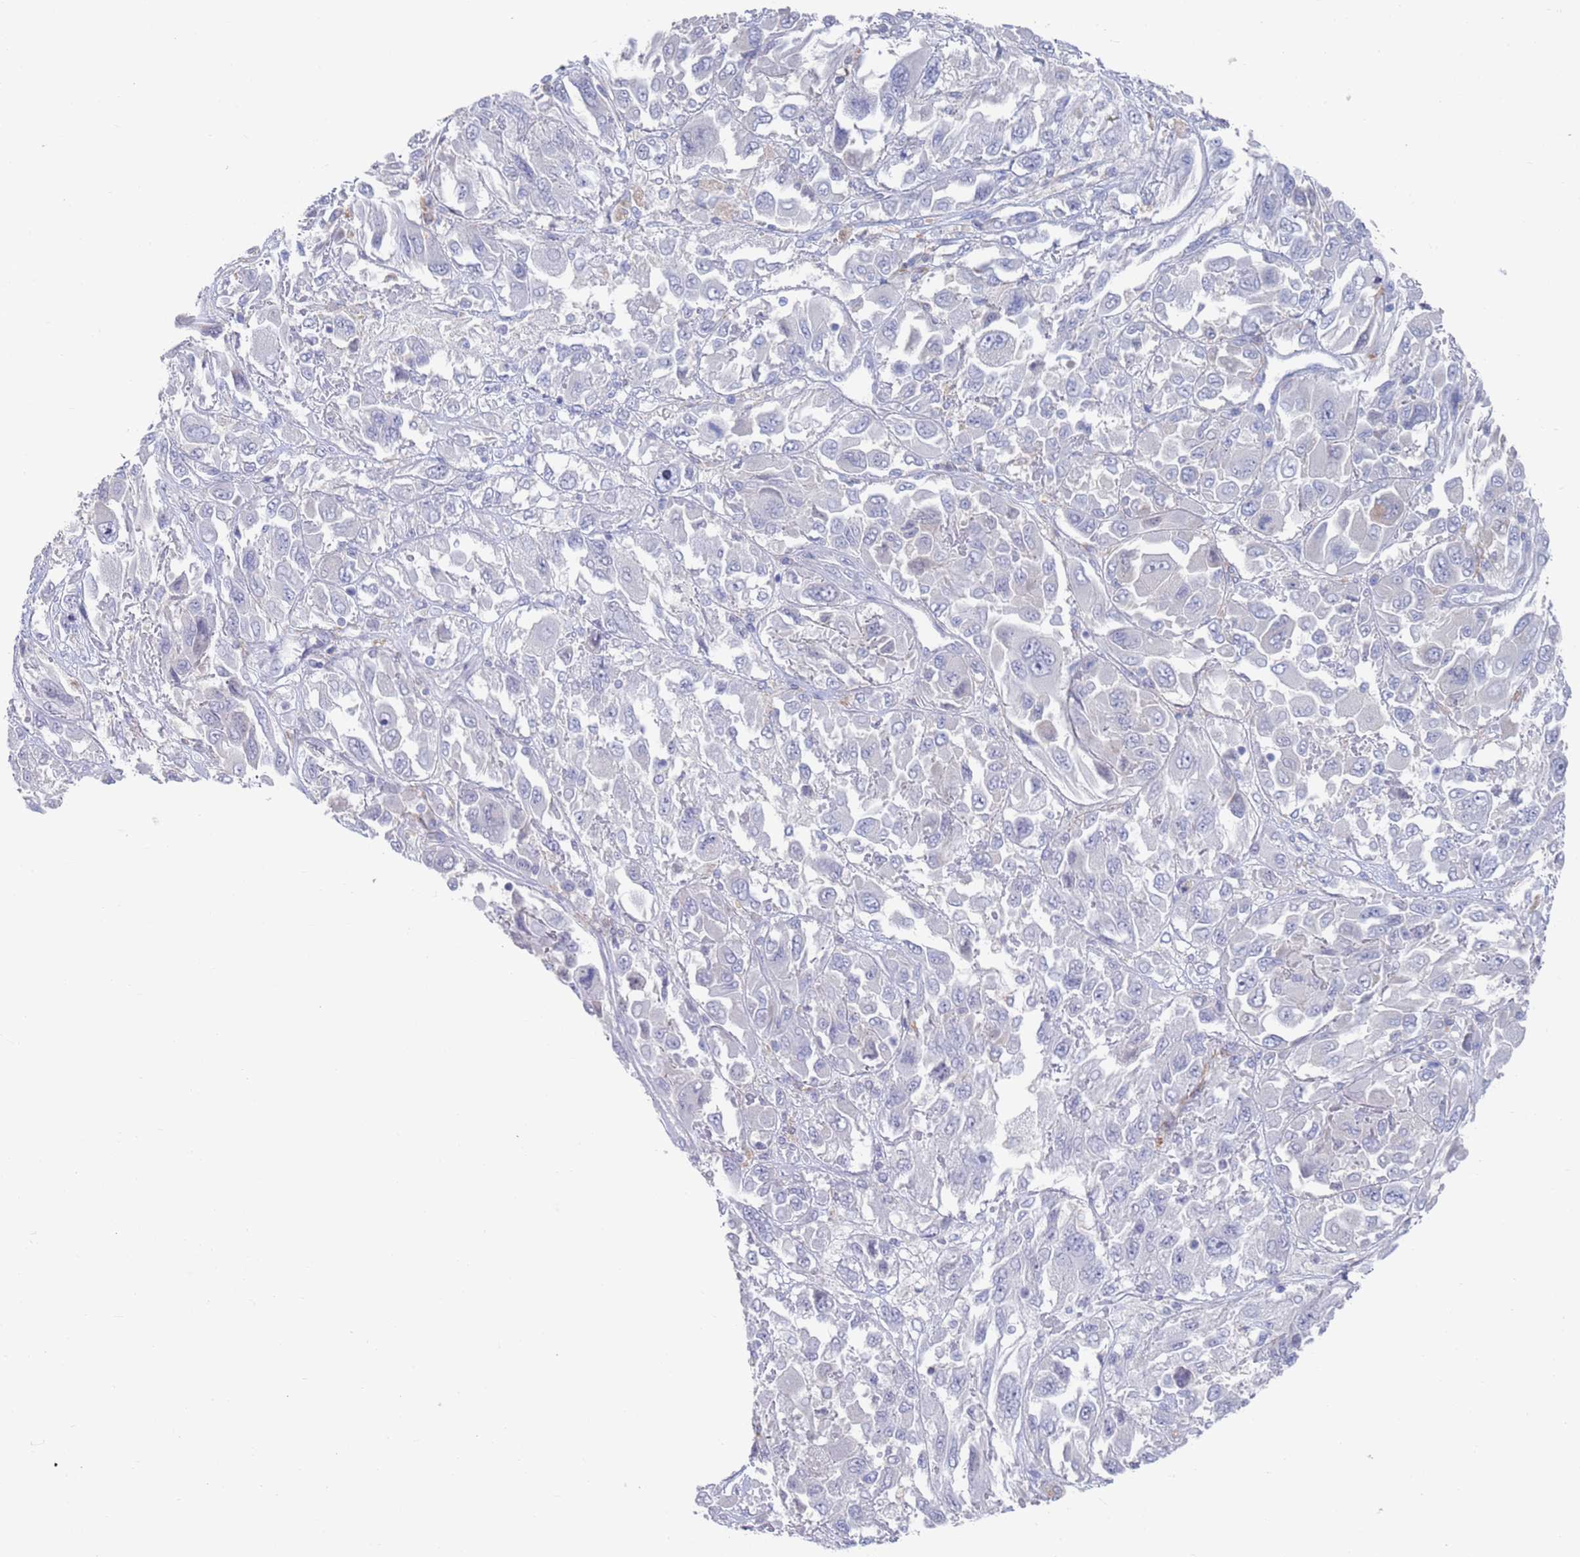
{"staining": {"intensity": "negative", "quantity": "none", "location": "none"}, "tissue": "melanoma", "cell_type": "Tumor cells", "image_type": "cancer", "snomed": [{"axis": "morphology", "description": "Malignant melanoma, NOS"}, {"axis": "topography", "description": "Skin"}], "caption": "Tumor cells are negative for brown protein staining in melanoma.", "gene": "FUCA1", "patient": {"sex": "female", "age": 91}}